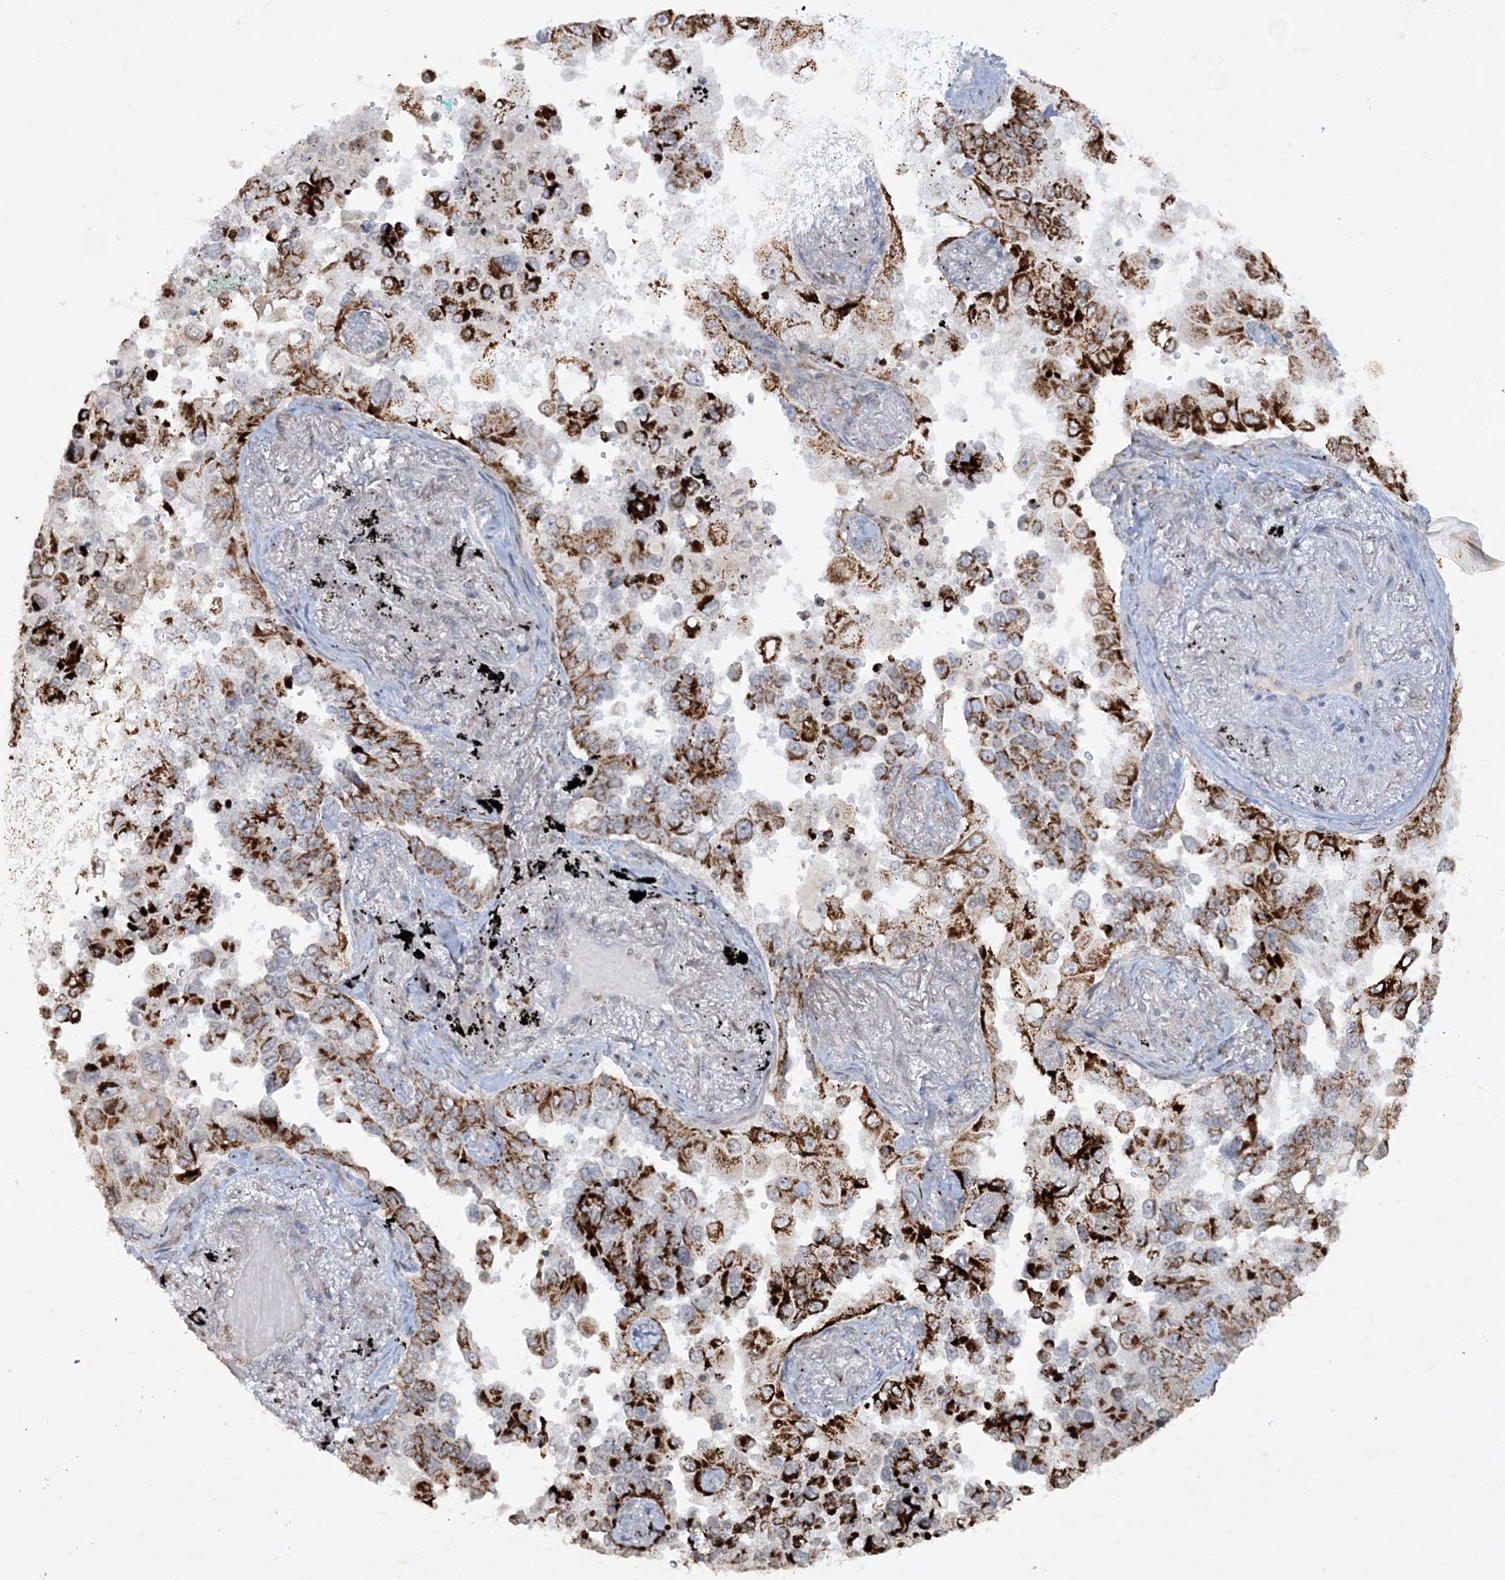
{"staining": {"intensity": "strong", "quantity": "25%-75%", "location": "cytoplasmic/membranous"}, "tissue": "lung cancer", "cell_type": "Tumor cells", "image_type": "cancer", "snomed": [{"axis": "morphology", "description": "Adenocarcinoma, NOS"}, {"axis": "topography", "description": "Lung"}], "caption": "DAB immunohistochemical staining of human lung cancer (adenocarcinoma) demonstrates strong cytoplasmic/membranous protein staining in about 25%-75% of tumor cells.", "gene": "TTC7A", "patient": {"sex": "female", "age": 67}}